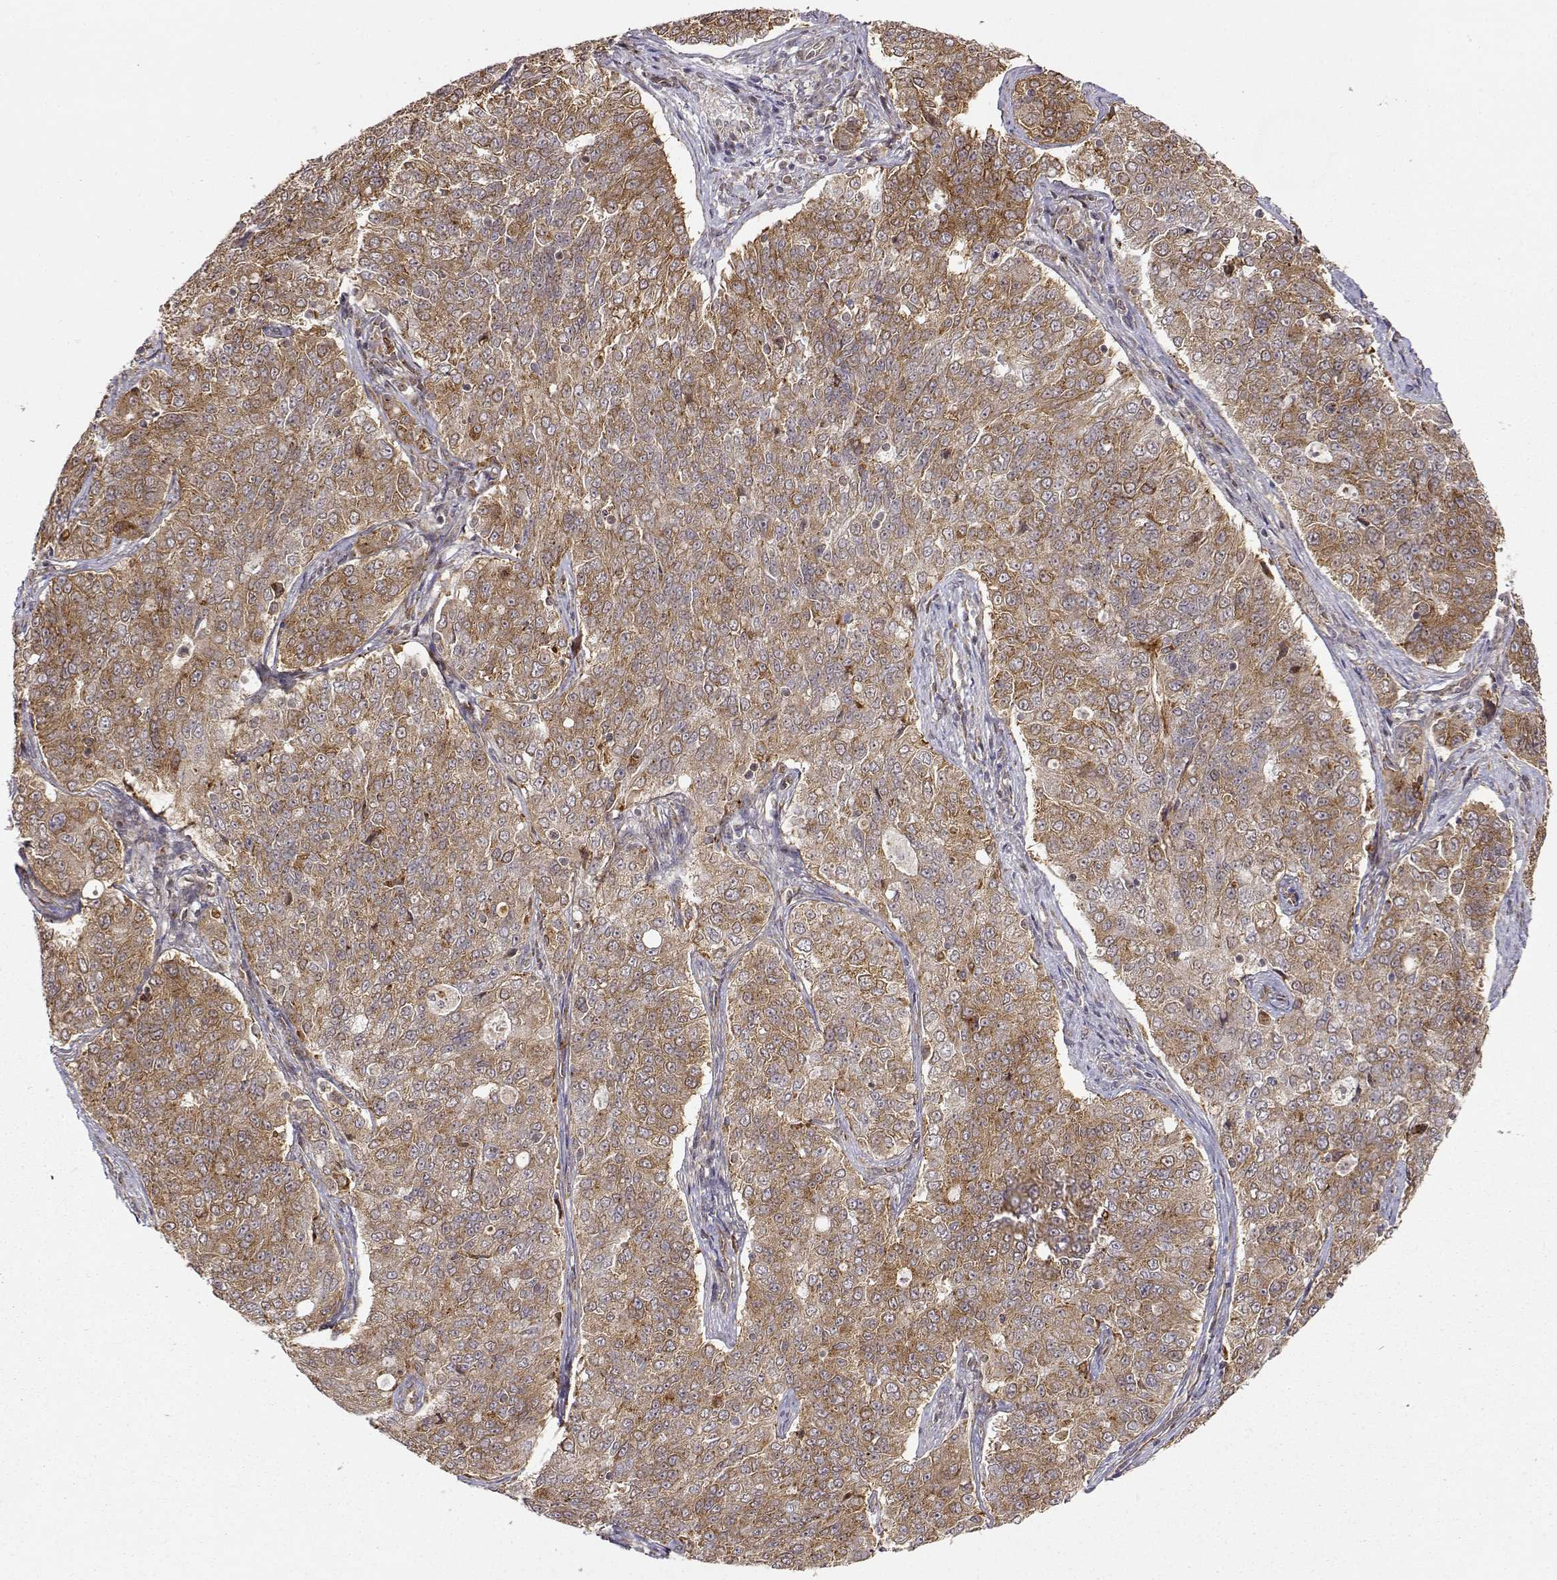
{"staining": {"intensity": "moderate", "quantity": ">75%", "location": "cytoplasmic/membranous"}, "tissue": "endometrial cancer", "cell_type": "Tumor cells", "image_type": "cancer", "snomed": [{"axis": "morphology", "description": "Adenocarcinoma, NOS"}, {"axis": "topography", "description": "Endometrium"}], "caption": "Tumor cells reveal medium levels of moderate cytoplasmic/membranous positivity in approximately >75% of cells in human endometrial cancer.", "gene": "RNF13", "patient": {"sex": "female", "age": 43}}